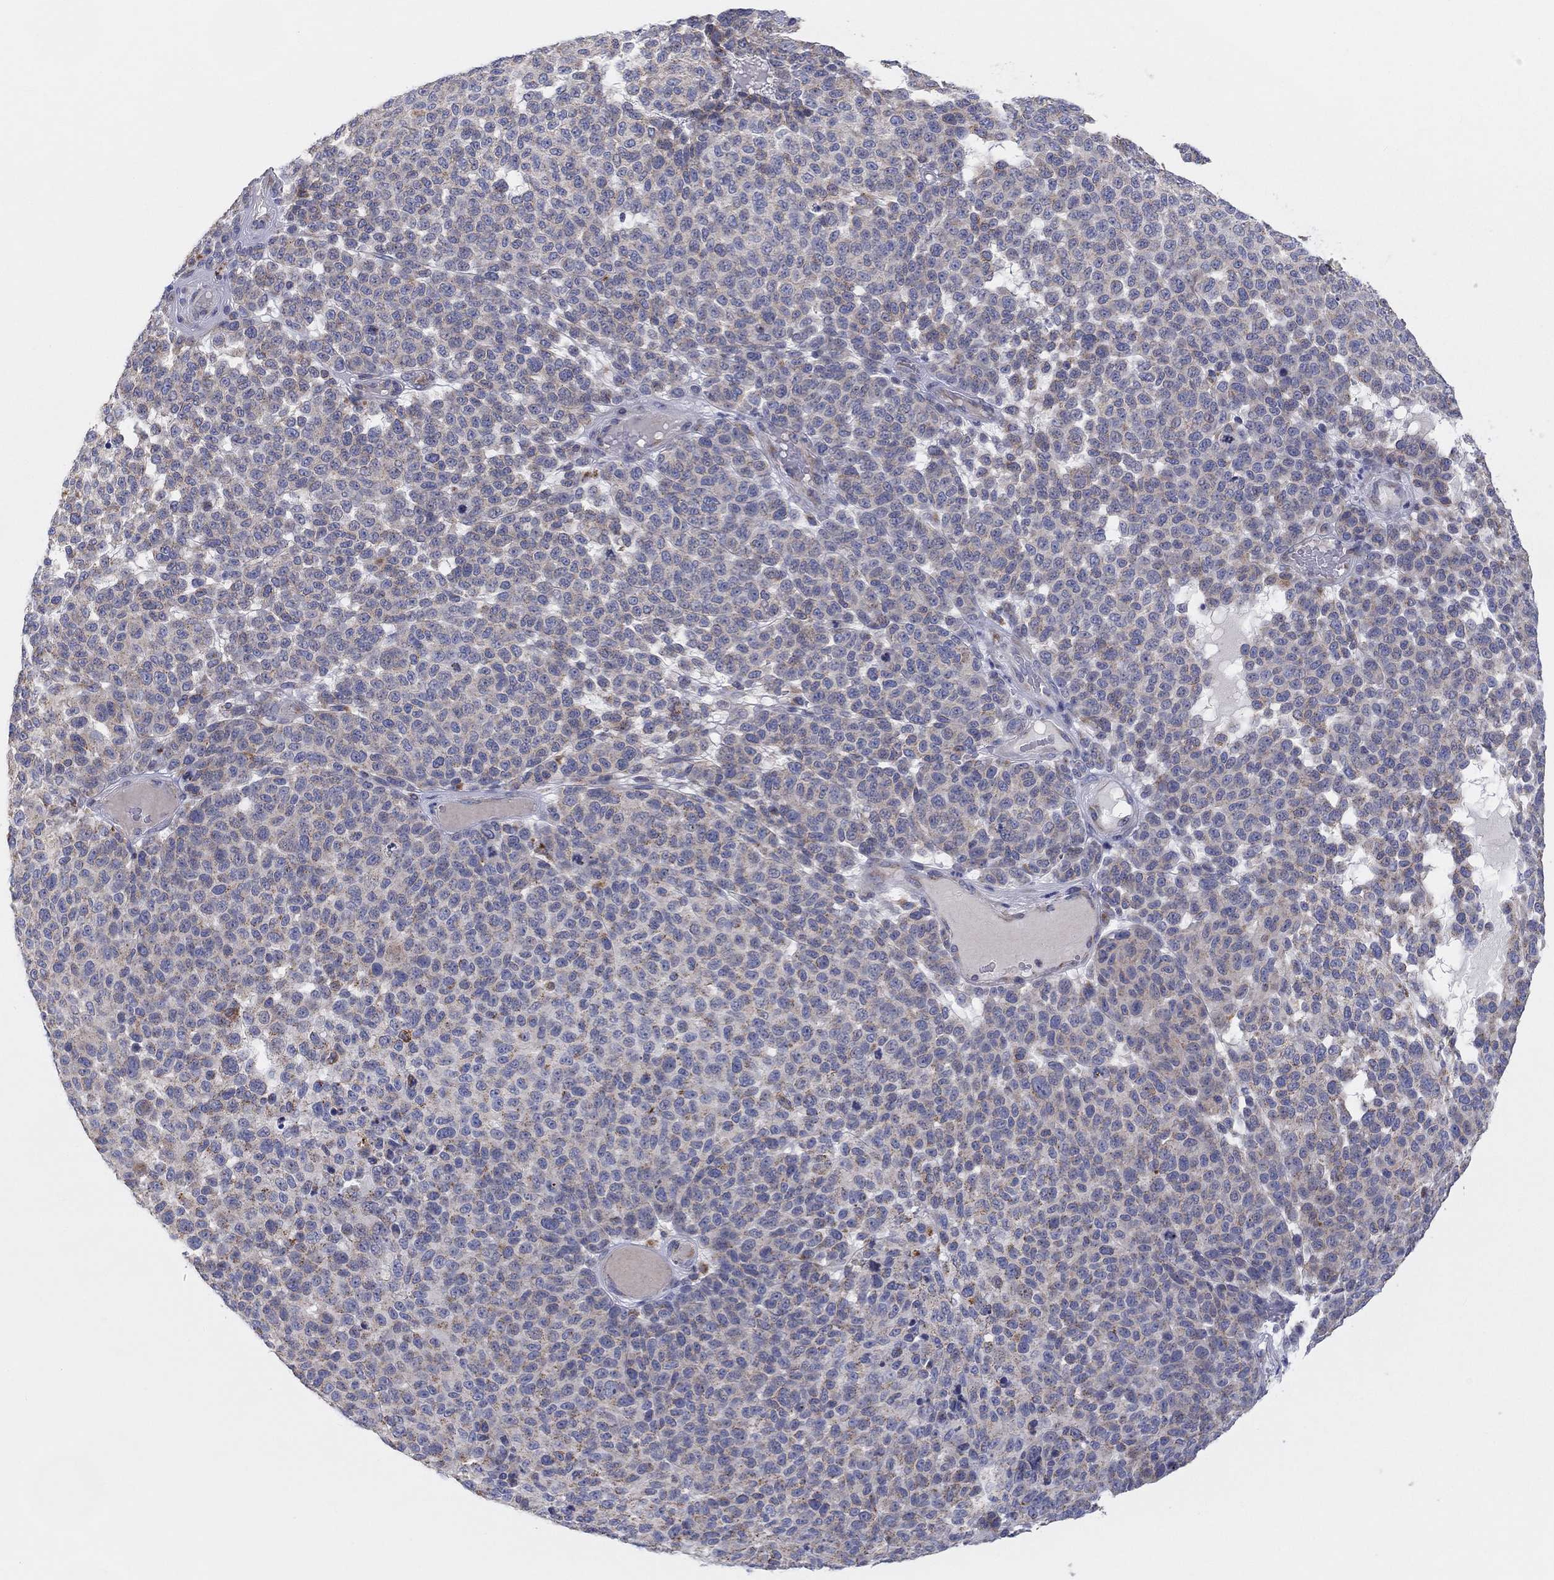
{"staining": {"intensity": "weak", "quantity": "25%-75%", "location": "cytoplasmic/membranous"}, "tissue": "melanoma", "cell_type": "Tumor cells", "image_type": "cancer", "snomed": [{"axis": "morphology", "description": "Malignant melanoma, NOS"}, {"axis": "topography", "description": "Skin"}], "caption": "IHC (DAB) staining of human melanoma shows weak cytoplasmic/membranous protein expression in approximately 25%-75% of tumor cells.", "gene": "BCO2", "patient": {"sex": "female", "age": 95}}